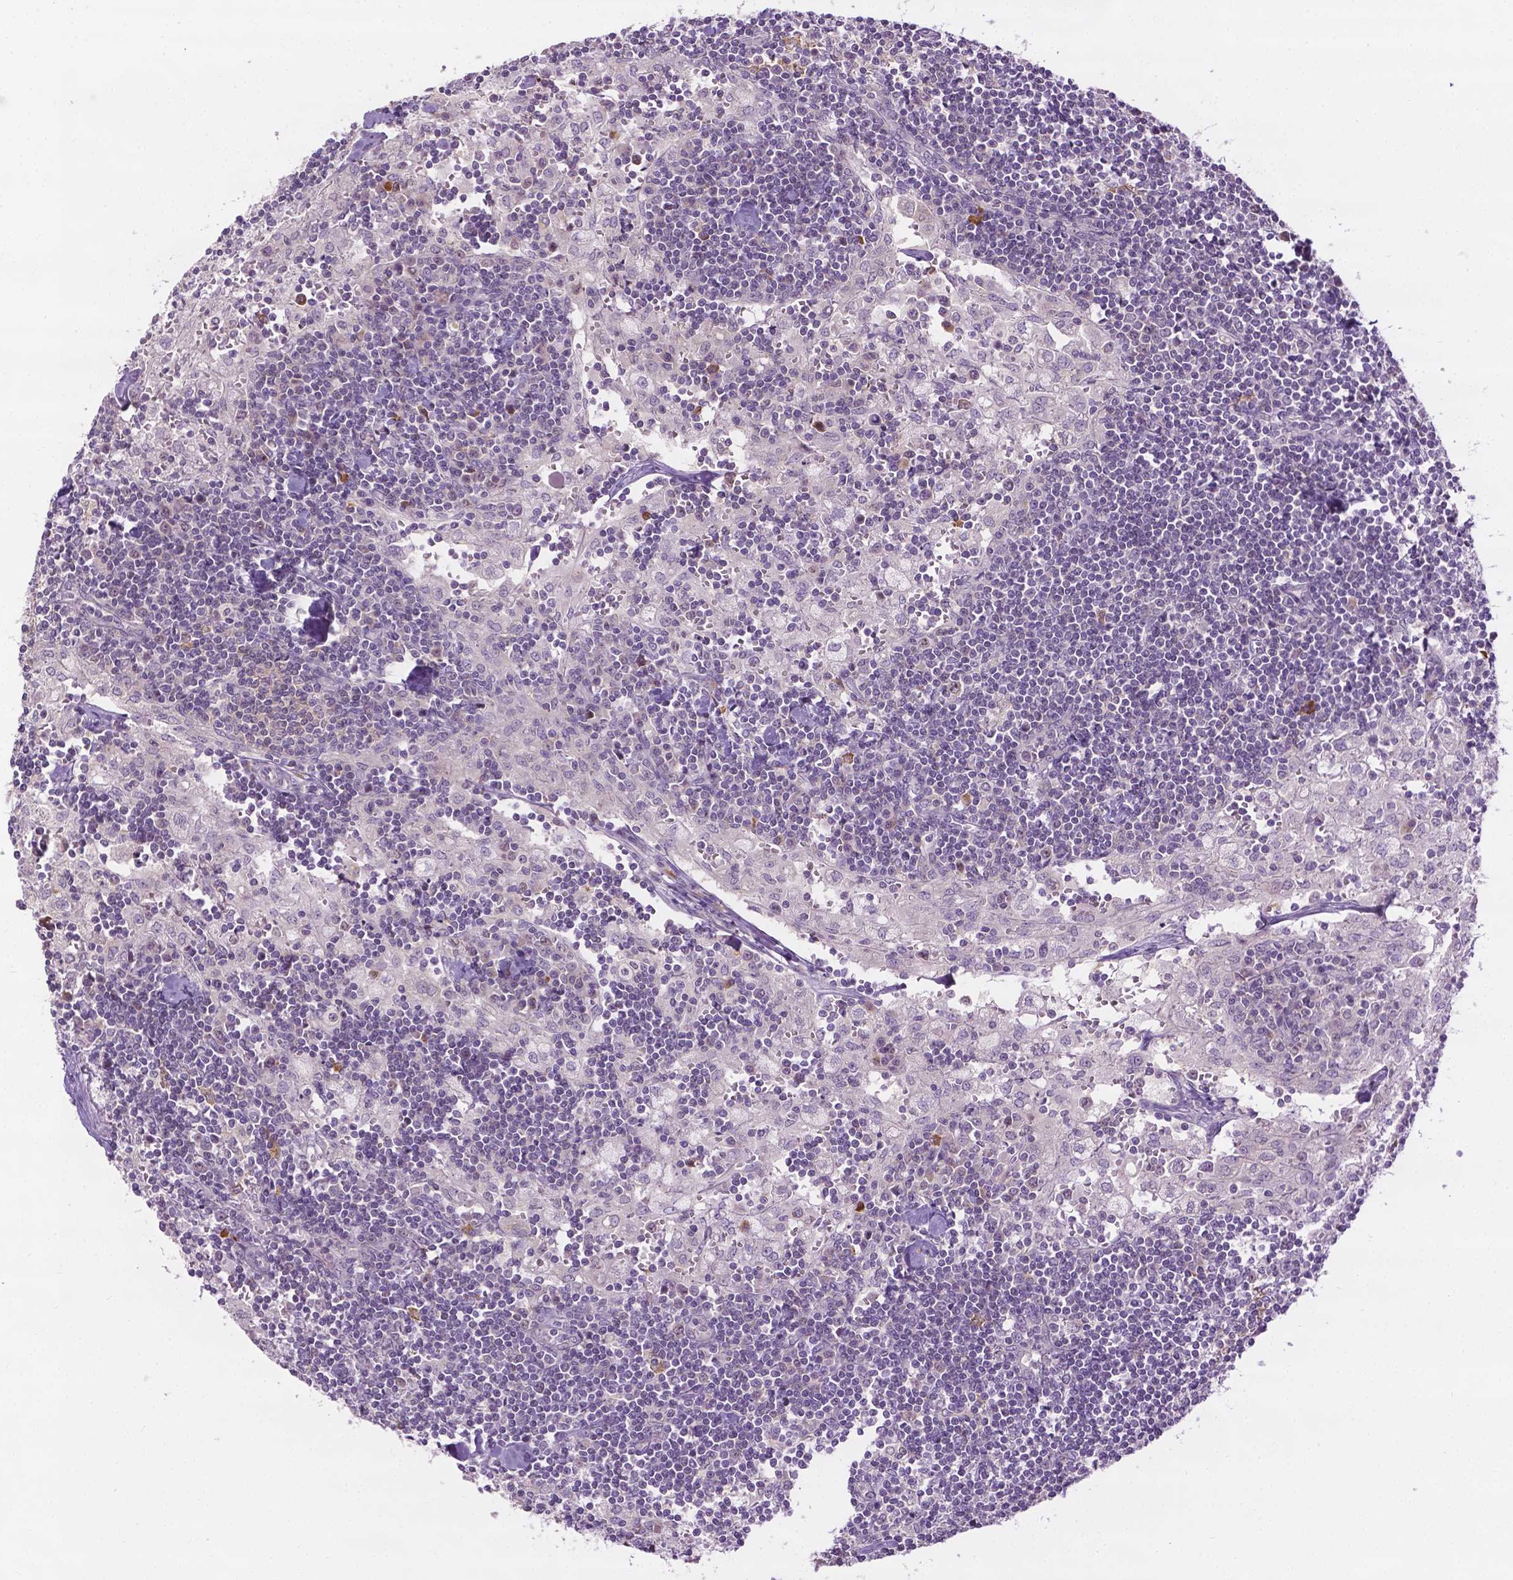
{"staining": {"intensity": "weak", "quantity": "25%-75%", "location": "cytoplasmic/membranous,nuclear"}, "tissue": "lymph node", "cell_type": "Germinal center cells", "image_type": "normal", "snomed": [{"axis": "morphology", "description": "Normal tissue, NOS"}, {"axis": "topography", "description": "Lymph node"}], "caption": "Immunohistochemistry histopathology image of benign lymph node: human lymph node stained using IHC shows low levels of weak protein expression localized specifically in the cytoplasmic/membranous,nuclear of germinal center cells, appearing as a cytoplasmic/membranous,nuclear brown color.", "gene": "DENND4A", "patient": {"sex": "male", "age": 55}}